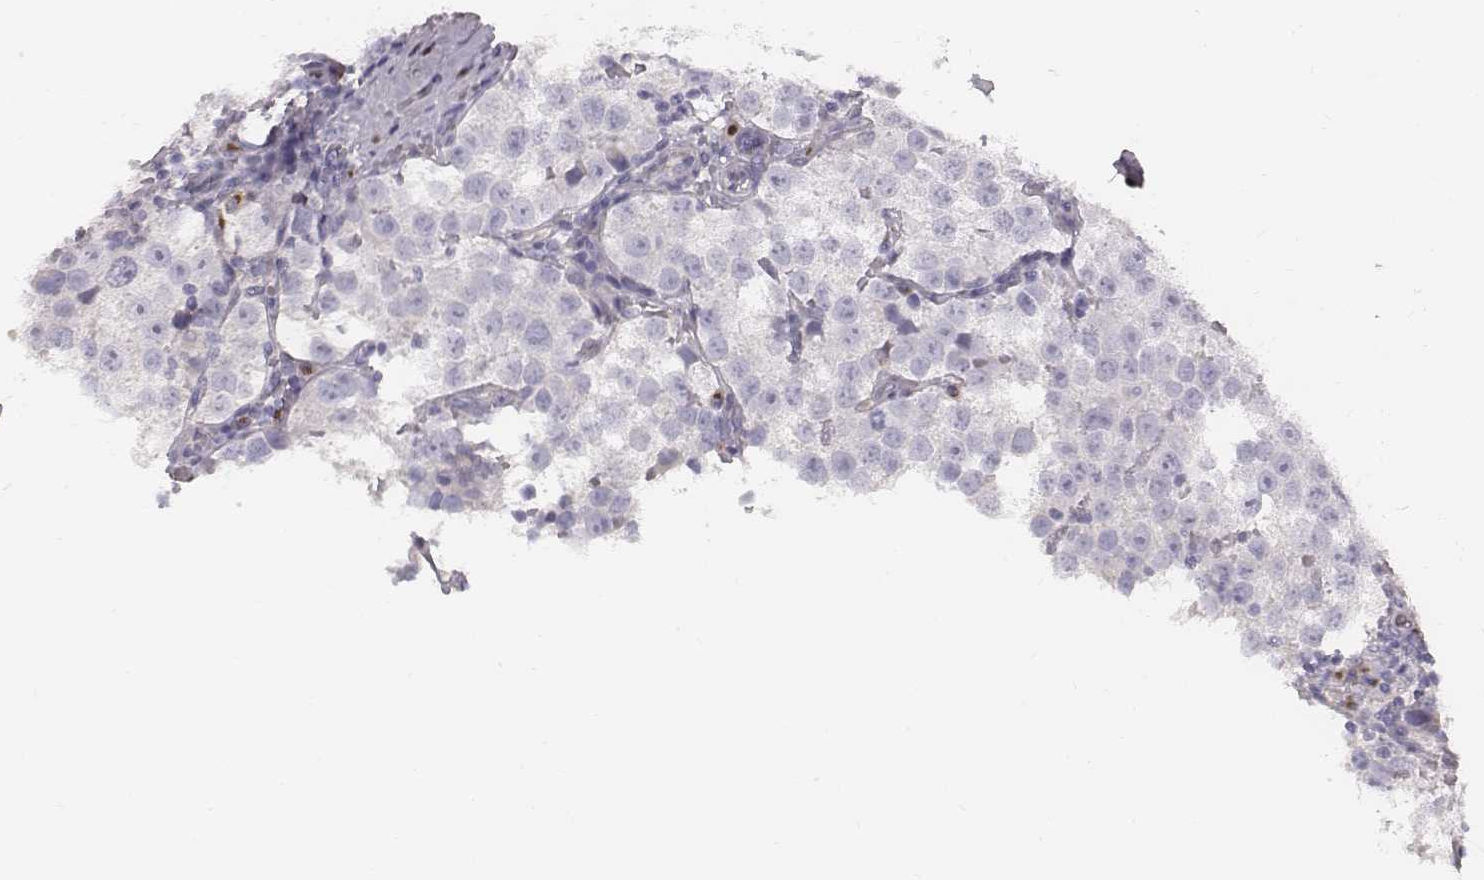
{"staining": {"intensity": "negative", "quantity": "none", "location": "none"}, "tissue": "testis cancer", "cell_type": "Tumor cells", "image_type": "cancer", "snomed": [{"axis": "morphology", "description": "Seminoma, NOS"}, {"axis": "topography", "description": "Testis"}], "caption": "Tumor cells are negative for brown protein staining in seminoma (testis). The staining was performed using DAB to visualize the protein expression in brown, while the nuclei were stained in blue with hematoxylin (Magnification: 20x).", "gene": "C6orf58", "patient": {"sex": "male", "age": 37}}